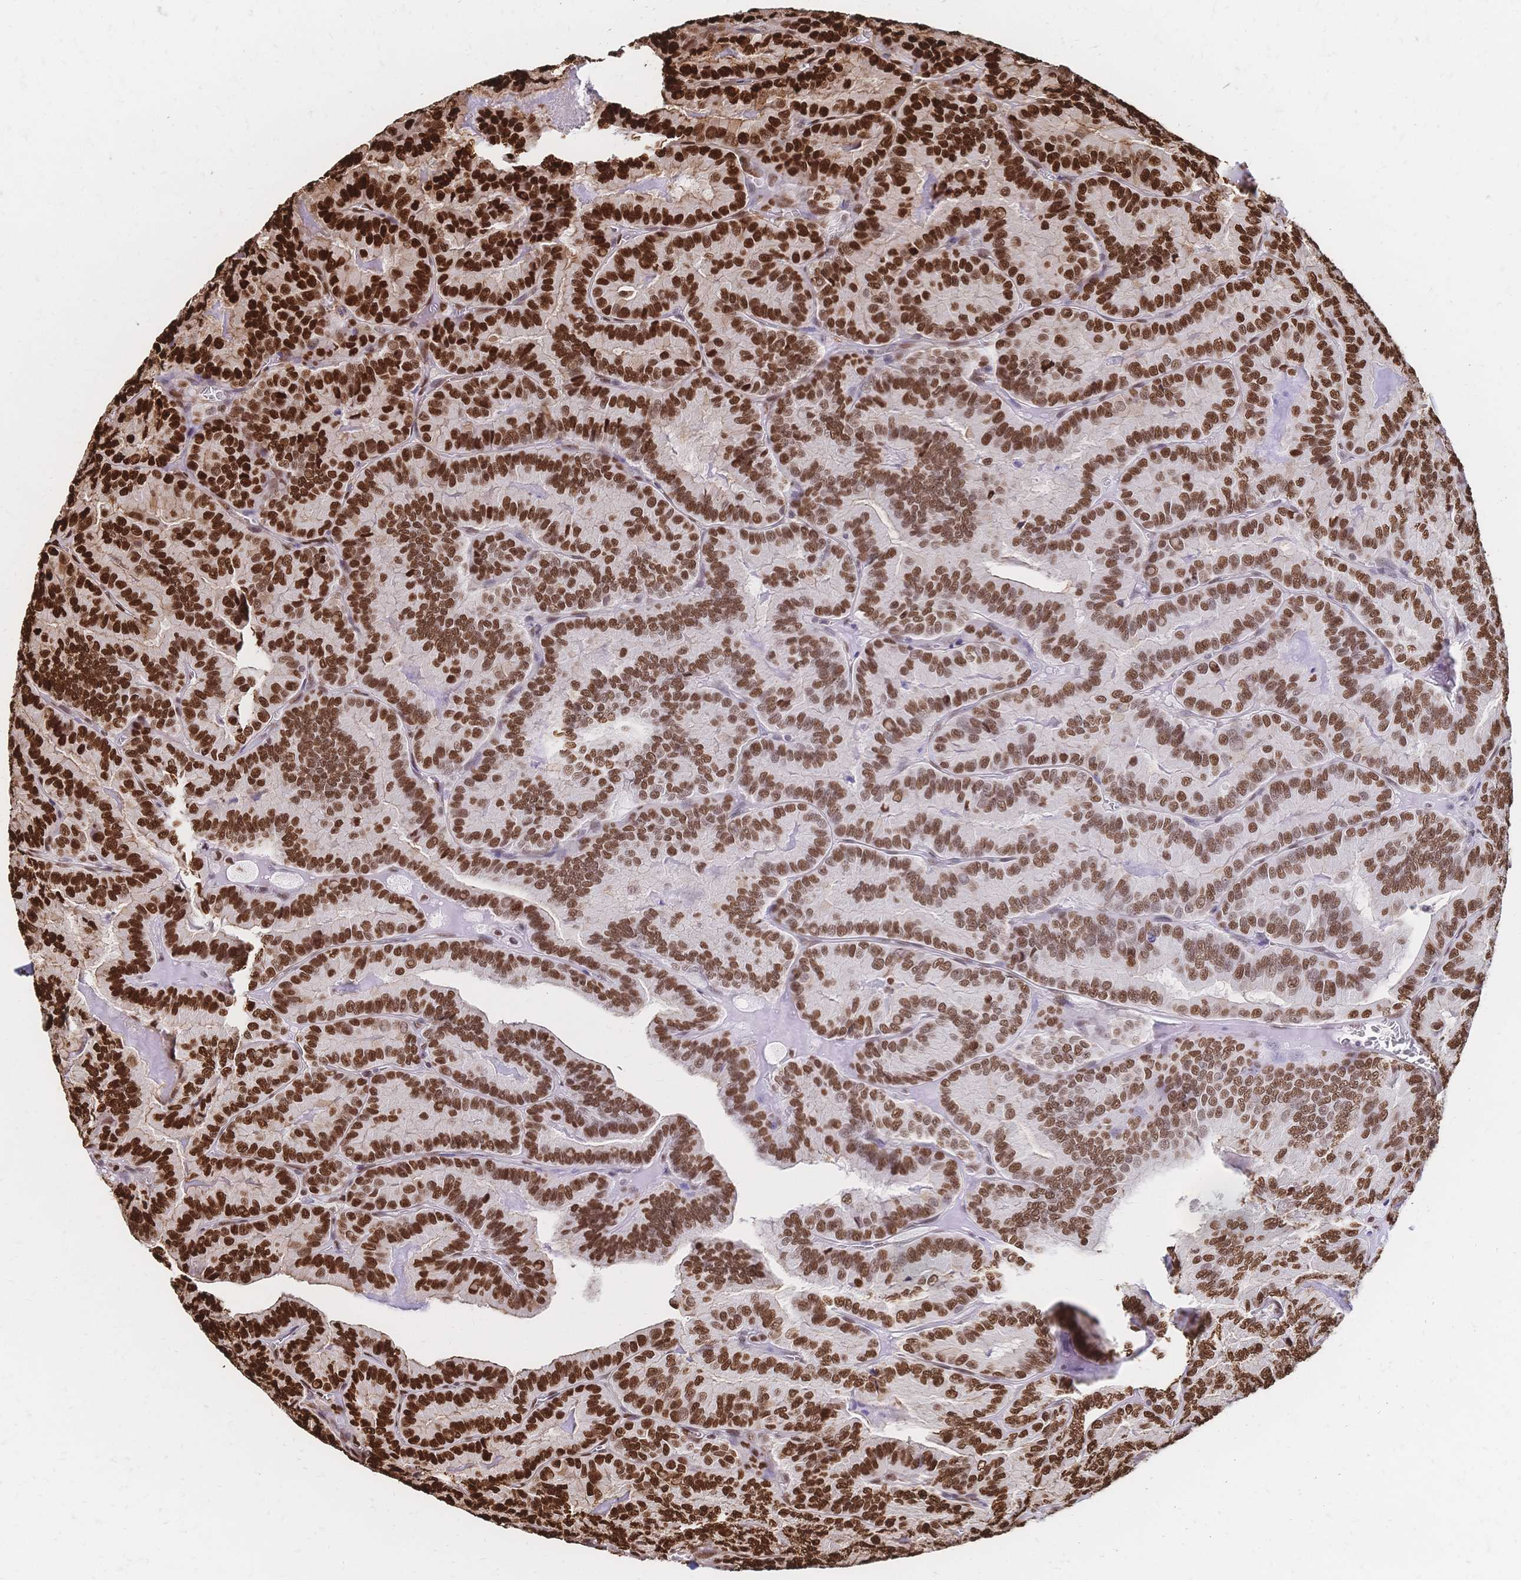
{"staining": {"intensity": "moderate", "quantity": ">75%", "location": "nuclear"}, "tissue": "thyroid cancer", "cell_type": "Tumor cells", "image_type": "cancer", "snomed": [{"axis": "morphology", "description": "Papillary adenocarcinoma, NOS"}, {"axis": "topography", "description": "Thyroid gland"}], "caption": "The immunohistochemical stain shows moderate nuclear positivity in tumor cells of thyroid cancer (papillary adenocarcinoma) tissue.", "gene": "HDGF", "patient": {"sex": "female", "age": 75}}